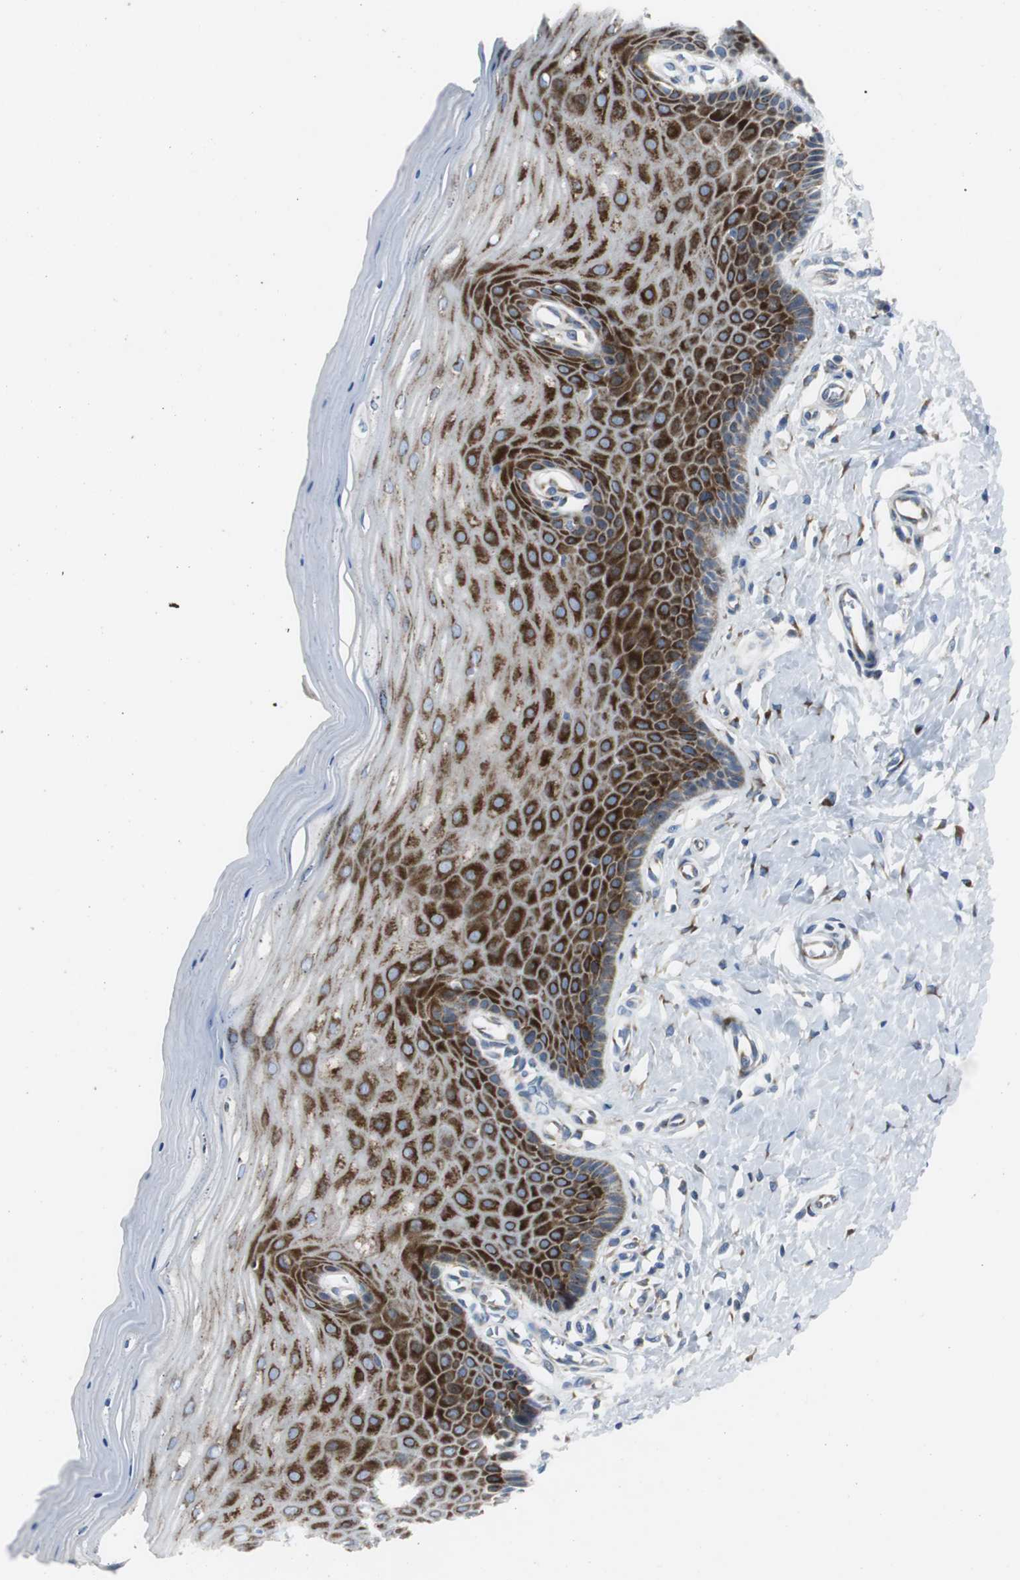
{"staining": {"intensity": "strong", "quantity": ">75%", "location": "cytoplasmic/membranous"}, "tissue": "cervix", "cell_type": "Glandular cells", "image_type": "normal", "snomed": [{"axis": "morphology", "description": "Normal tissue, NOS"}, {"axis": "topography", "description": "Cervix"}], "caption": "Glandular cells exhibit strong cytoplasmic/membranous staining in about >75% of cells in benign cervix.", "gene": "BBC3", "patient": {"sex": "female", "age": 55}}